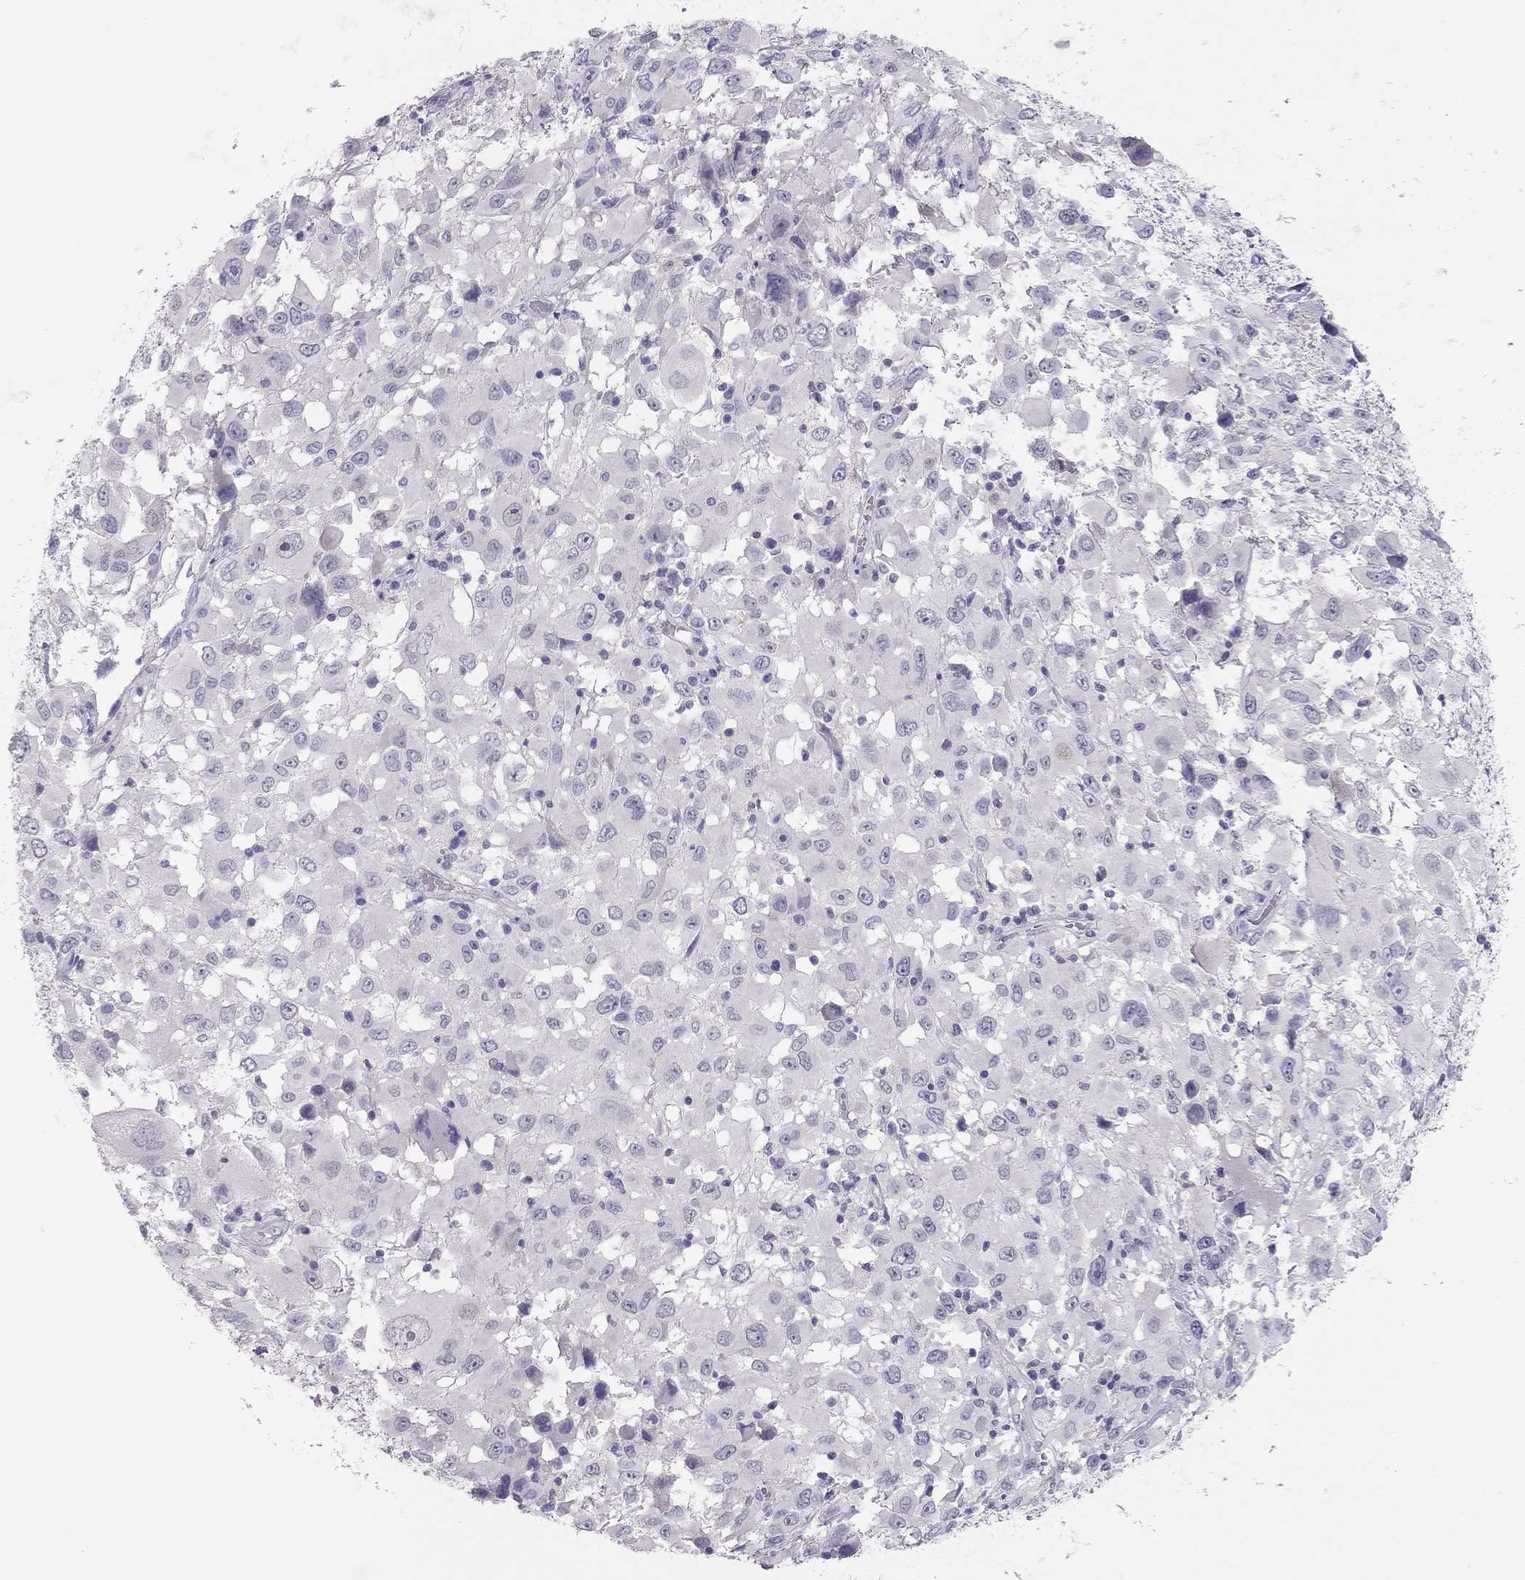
{"staining": {"intensity": "negative", "quantity": "none", "location": "none"}, "tissue": "melanoma", "cell_type": "Tumor cells", "image_type": "cancer", "snomed": [{"axis": "morphology", "description": "Malignant melanoma, Metastatic site"}, {"axis": "topography", "description": "Soft tissue"}], "caption": "Tumor cells show no significant positivity in malignant melanoma (metastatic site). Nuclei are stained in blue.", "gene": "ADORA2A", "patient": {"sex": "male", "age": 50}}